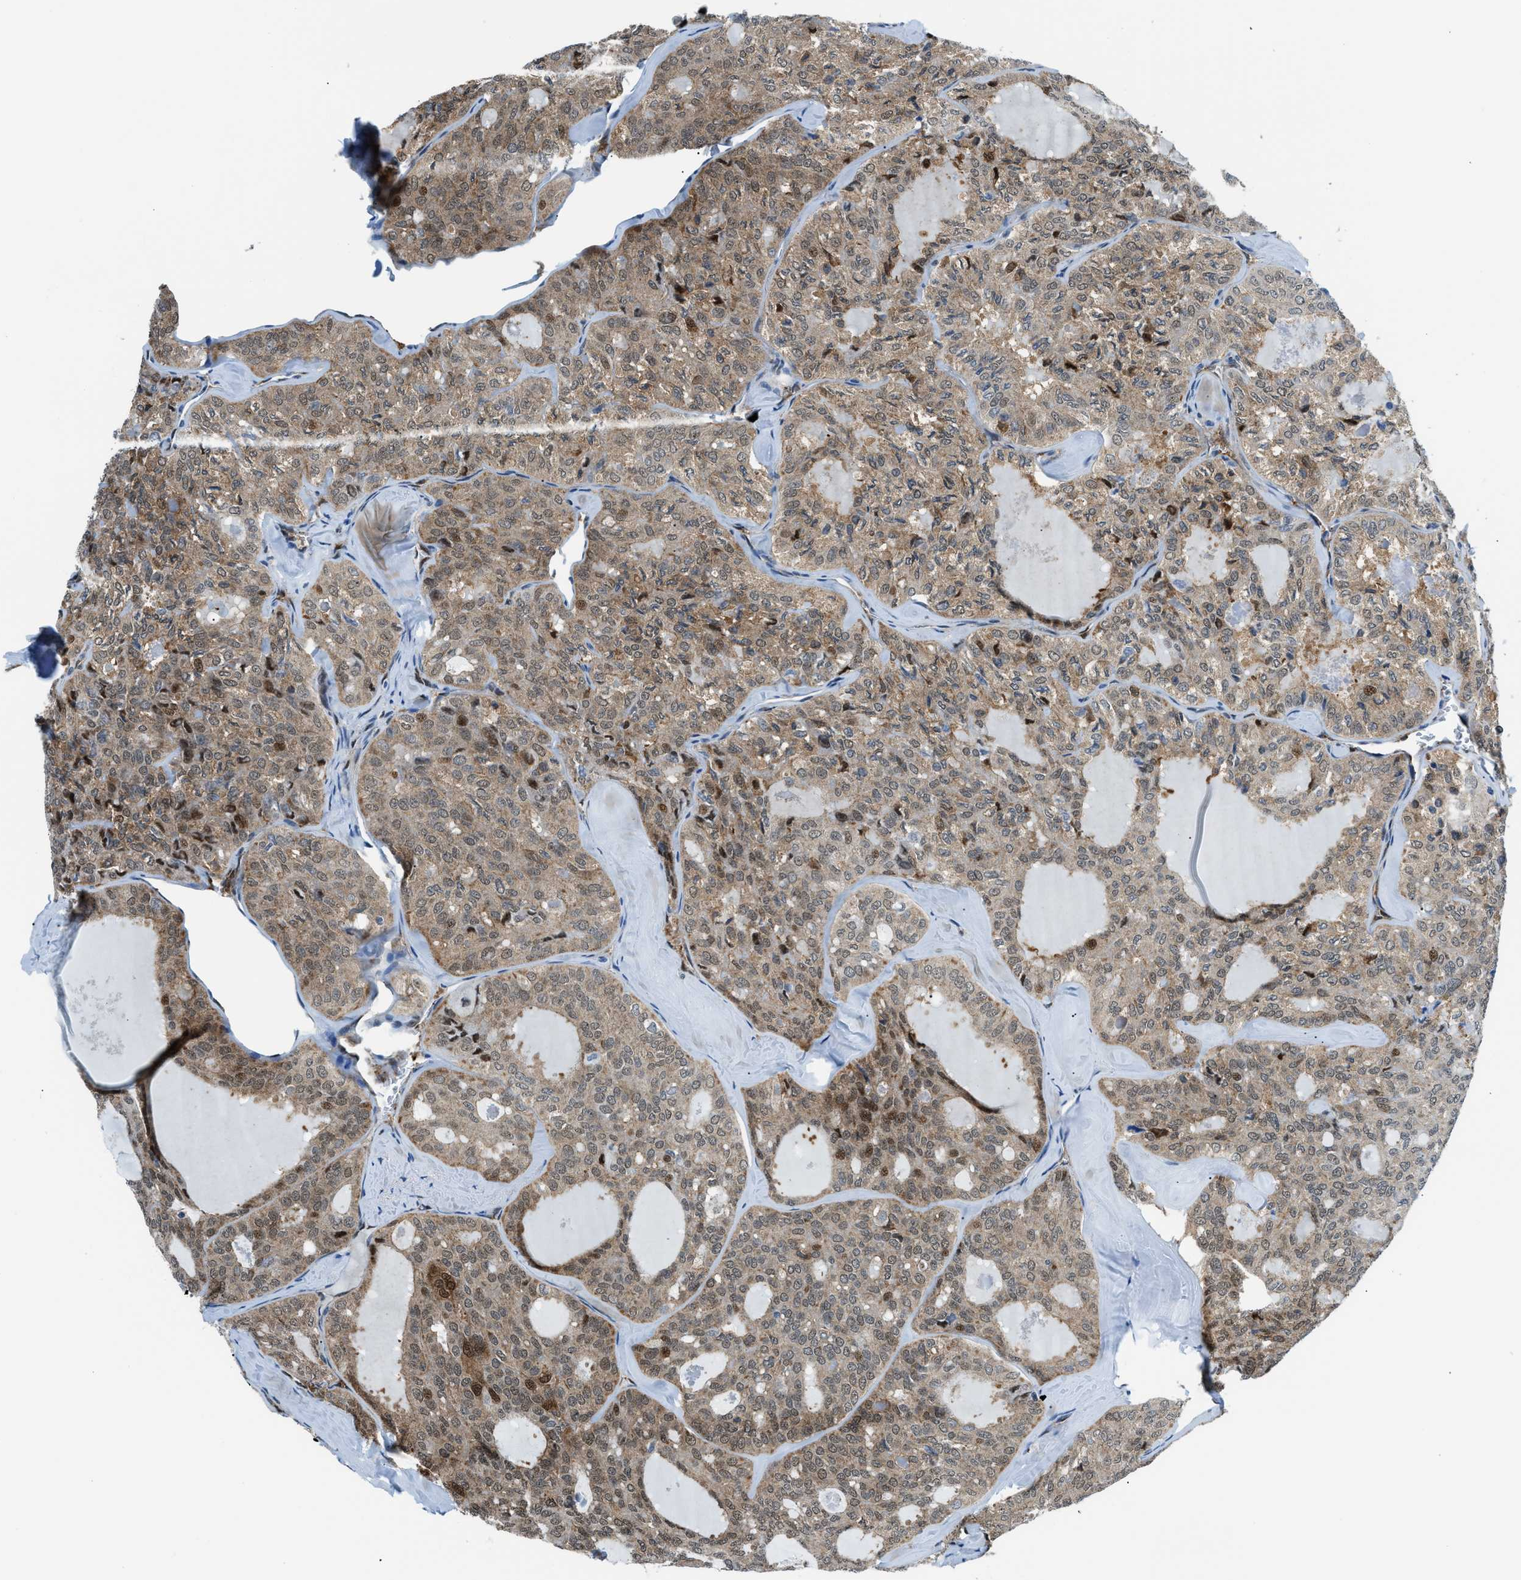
{"staining": {"intensity": "moderate", "quantity": "25%-75%", "location": "cytoplasmic/membranous,nuclear"}, "tissue": "thyroid cancer", "cell_type": "Tumor cells", "image_type": "cancer", "snomed": [{"axis": "morphology", "description": "Follicular adenoma carcinoma, NOS"}, {"axis": "topography", "description": "Thyroid gland"}], "caption": "Human follicular adenoma carcinoma (thyroid) stained with a brown dye reveals moderate cytoplasmic/membranous and nuclear positive staining in approximately 25%-75% of tumor cells.", "gene": "YWHAE", "patient": {"sex": "male", "age": 75}}